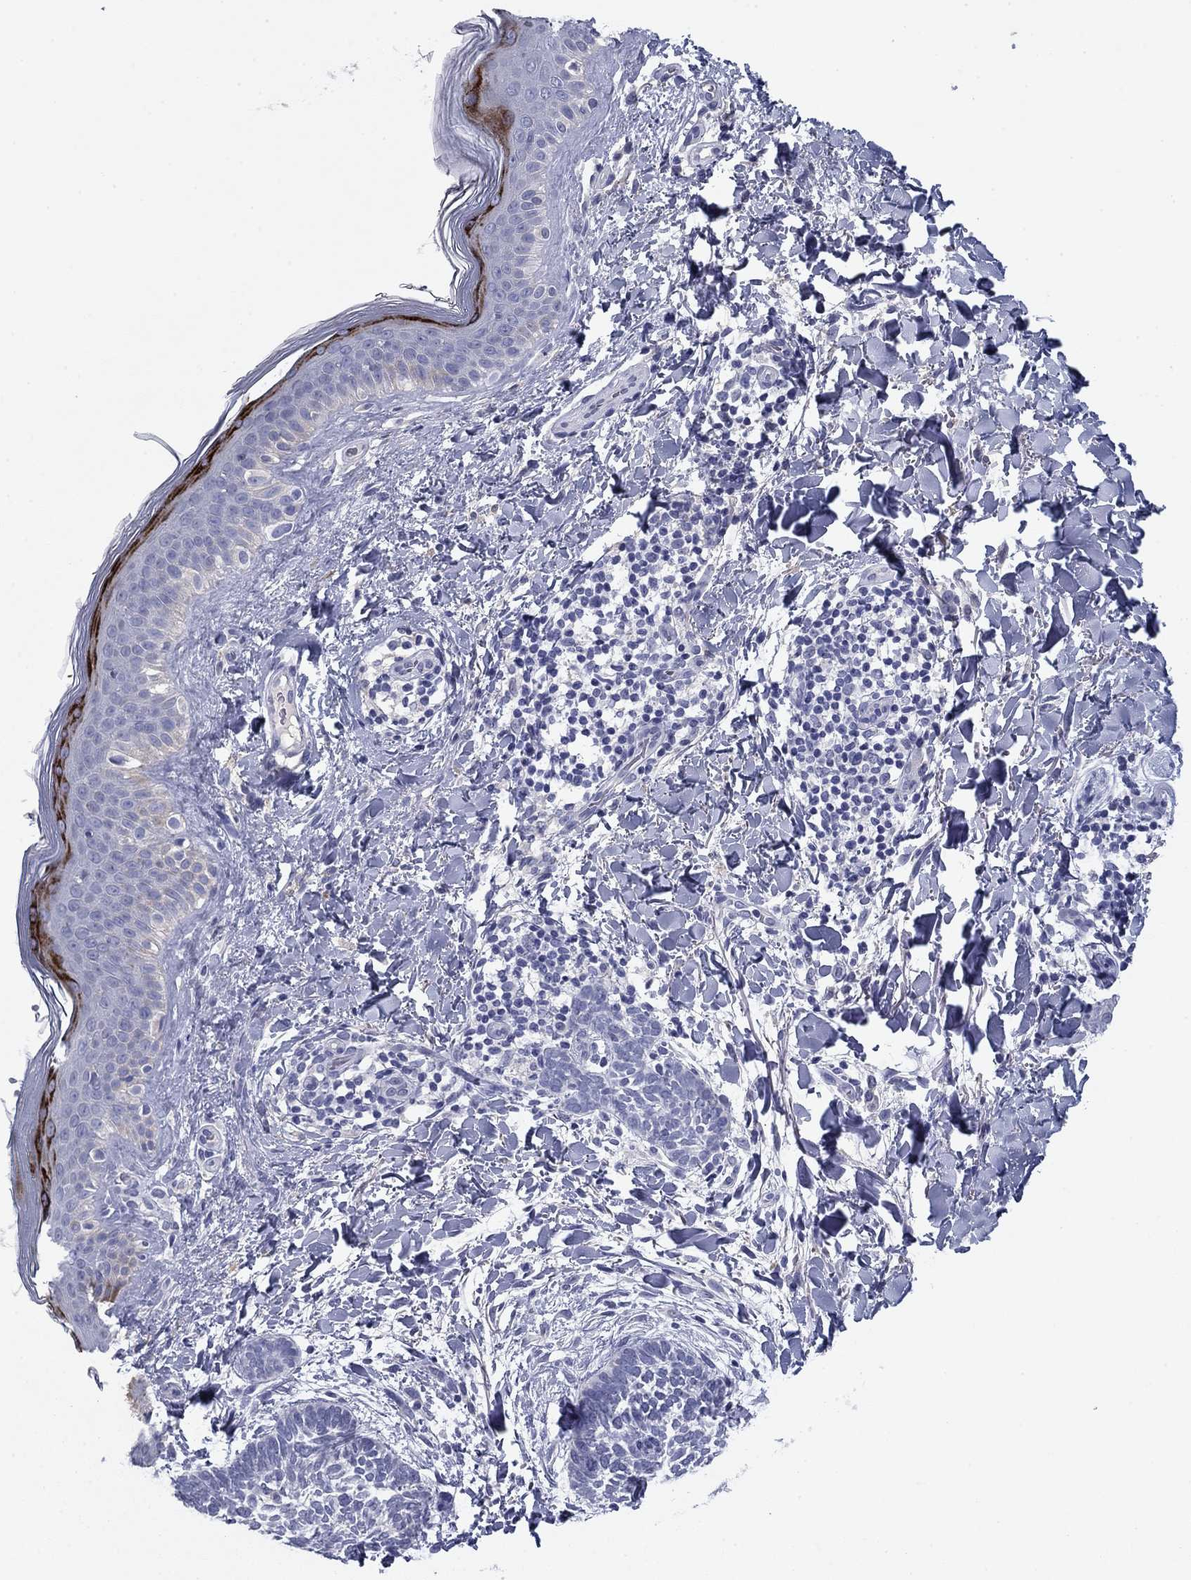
{"staining": {"intensity": "negative", "quantity": "none", "location": "none"}, "tissue": "skin cancer", "cell_type": "Tumor cells", "image_type": "cancer", "snomed": [{"axis": "morphology", "description": "Normal tissue, NOS"}, {"axis": "morphology", "description": "Basal cell carcinoma"}, {"axis": "topography", "description": "Skin"}], "caption": "The histopathology image reveals no significant positivity in tumor cells of skin basal cell carcinoma. The staining was performed using DAB to visualize the protein expression in brown, while the nuclei were stained in blue with hematoxylin (Magnification: 20x).", "gene": "CNTNAP4", "patient": {"sex": "male", "age": 46}}